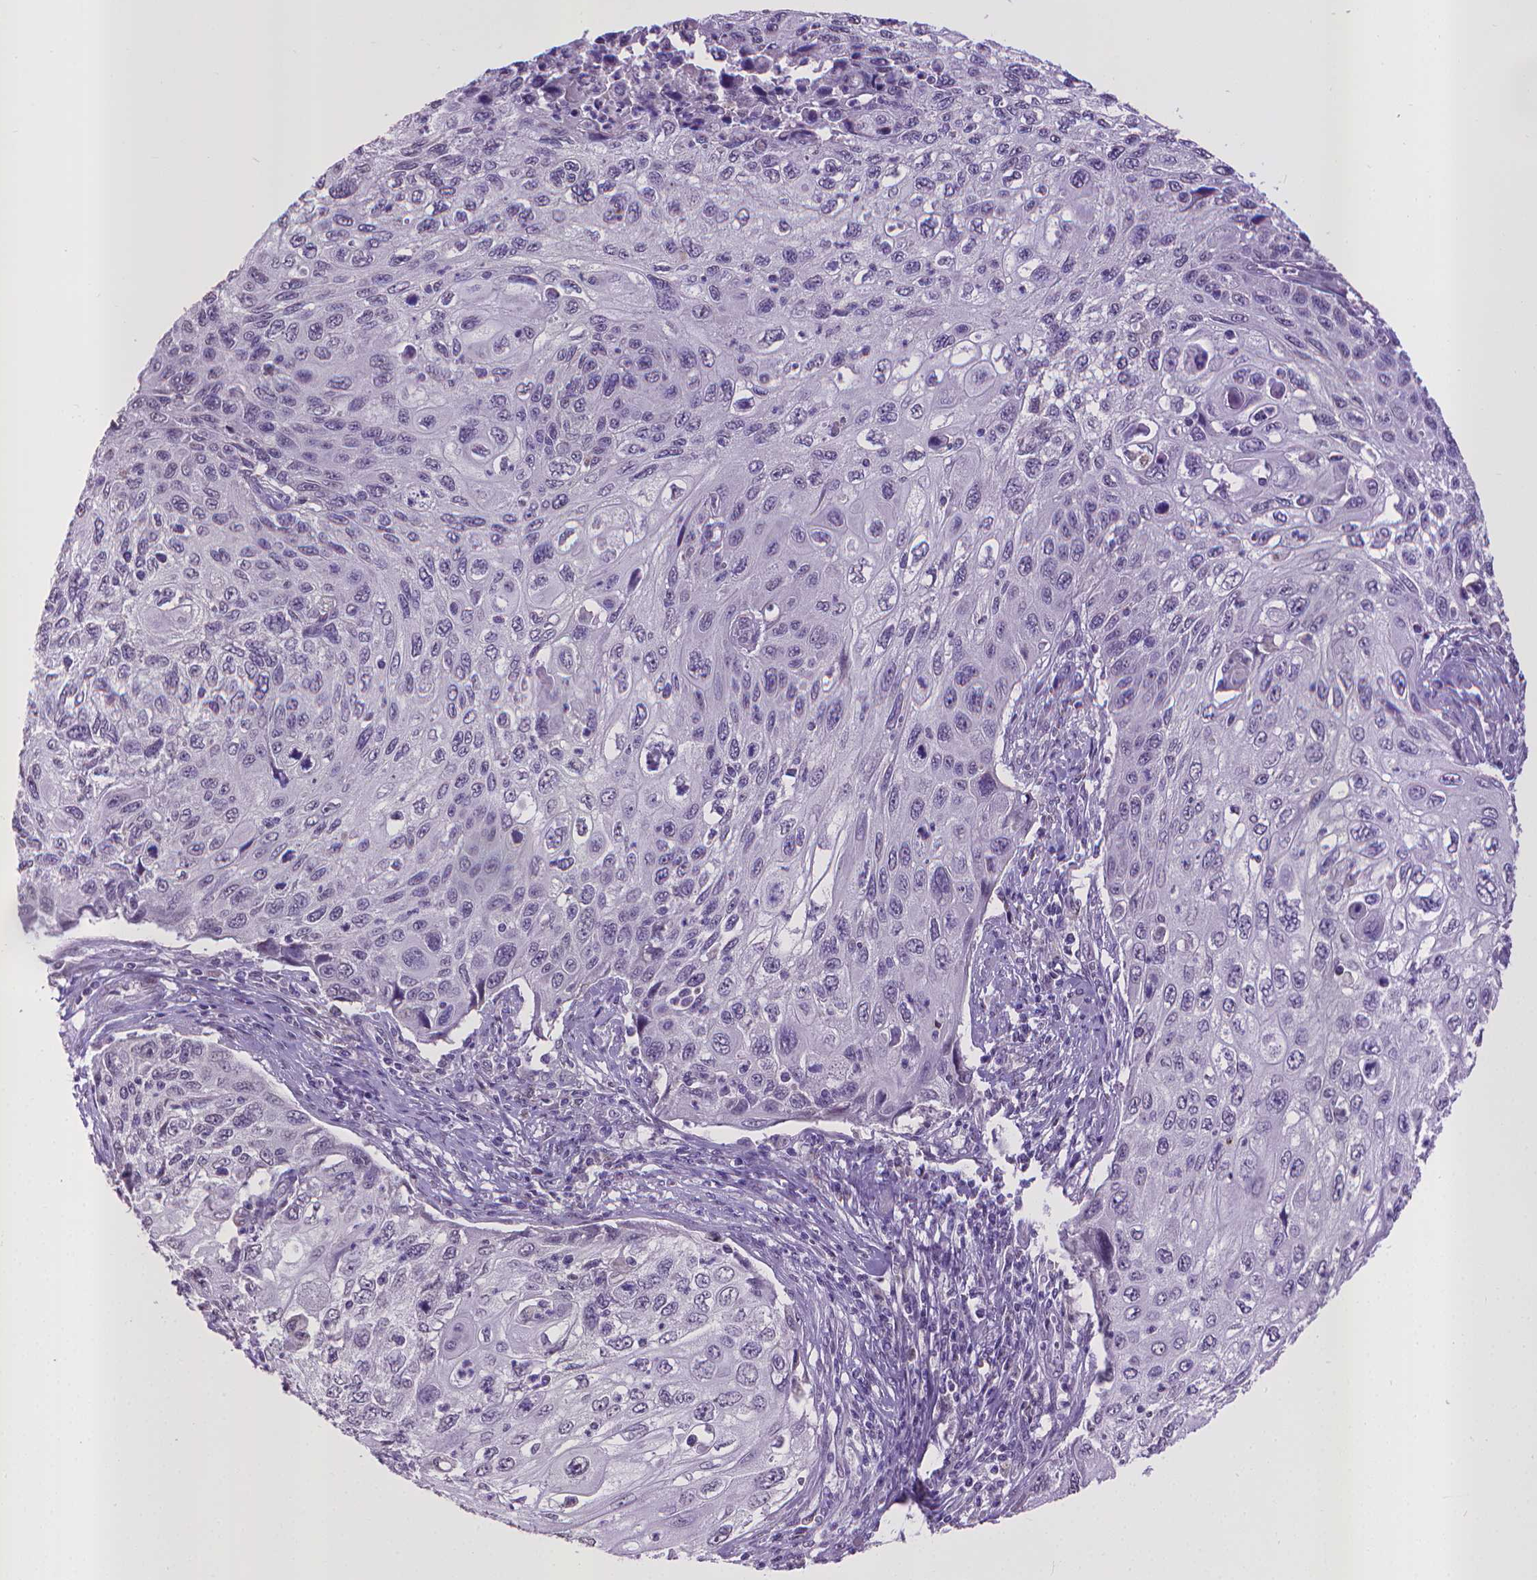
{"staining": {"intensity": "negative", "quantity": "none", "location": "none"}, "tissue": "cervical cancer", "cell_type": "Tumor cells", "image_type": "cancer", "snomed": [{"axis": "morphology", "description": "Squamous cell carcinoma, NOS"}, {"axis": "topography", "description": "Cervix"}], "caption": "High magnification brightfield microscopy of squamous cell carcinoma (cervical) stained with DAB (brown) and counterstained with hematoxylin (blue): tumor cells show no significant expression. (DAB (3,3'-diaminobenzidine) immunohistochemistry with hematoxylin counter stain).", "gene": "KMO", "patient": {"sex": "female", "age": 70}}